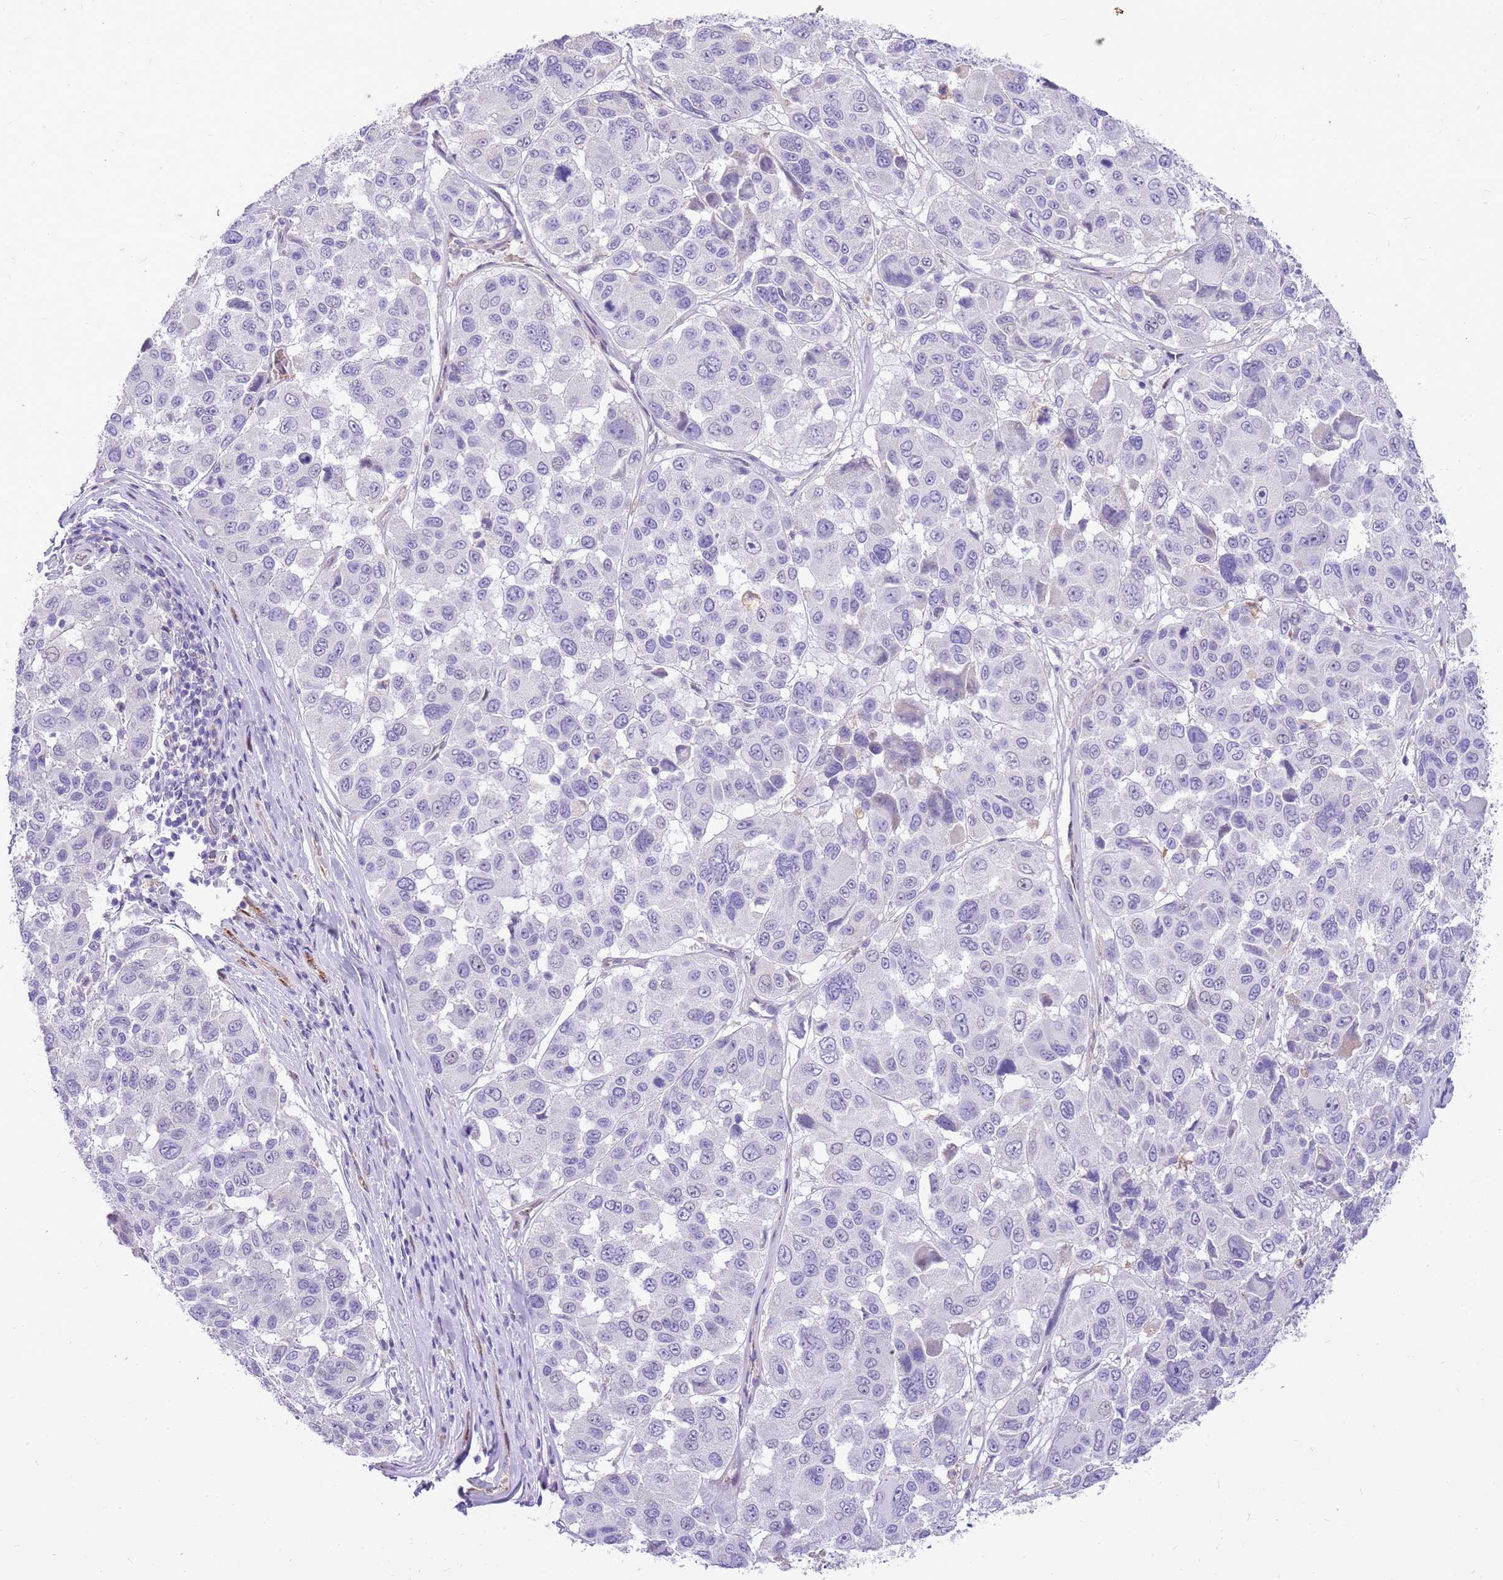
{"staining": {"intensity": "negative", "quantity": "none", "location": "none"}, "tissue": "melanoma", "cell_type": "Tumor cells", "image_type": "cancer", "snomed": [{"axis": "morphology", "description": "Malignant melanoma, NOS"}, {"axis": "topography", "description": "Skin"}], "caption": "Melanoma was stained to show a protein in brown. There is no significant positivity in tumor cells. The staining was performed using DAB to visualize the protein expression in brown, while the nuclei were stained in blue with hematoxylin (Magnification: 20x).", "gene": "PCNX1", "patient": {"sex": "female", "age": 66}}